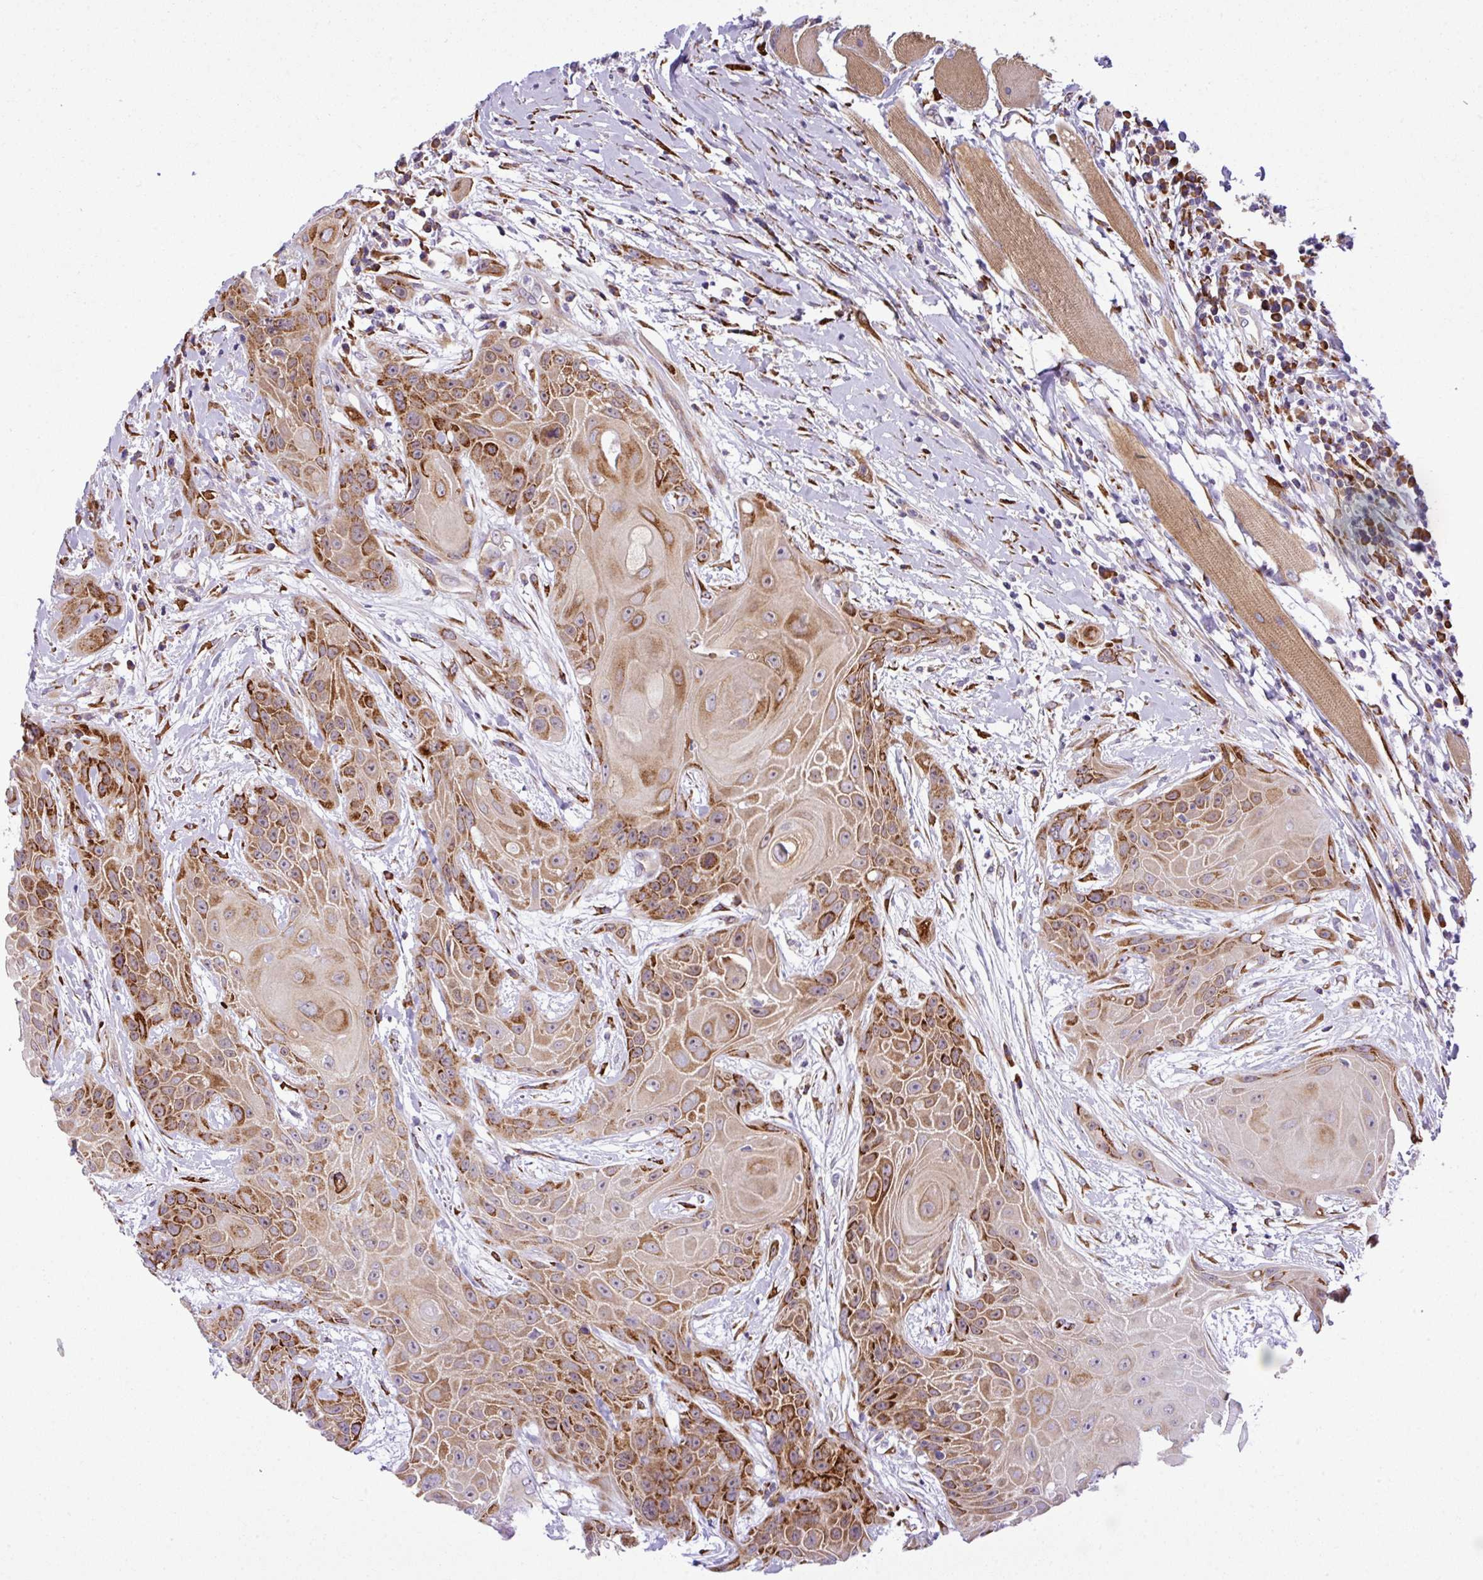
{"staining": {"intensity": "strong", "quantity": ">75%", "location": "cytoplasmic/membranous"}, "tissue": "head and neck cancer", "cell_type": "Tumor cells", "image_type": "cancer", "snomed": [{"axis": "morphology", "description": "Squamous cell carcinoma, NOS"}, {"axis": "topography", "description": "Head-Neck"}], "caption": "This micrograph demonstrates immunohistochemistry staining of head and neck cancer, with high strong cytoplasmic/membranous staining in about >75% of tumor cells.", "gene": "CFAP97", "patient": {"sex": "female", "age": 73}}